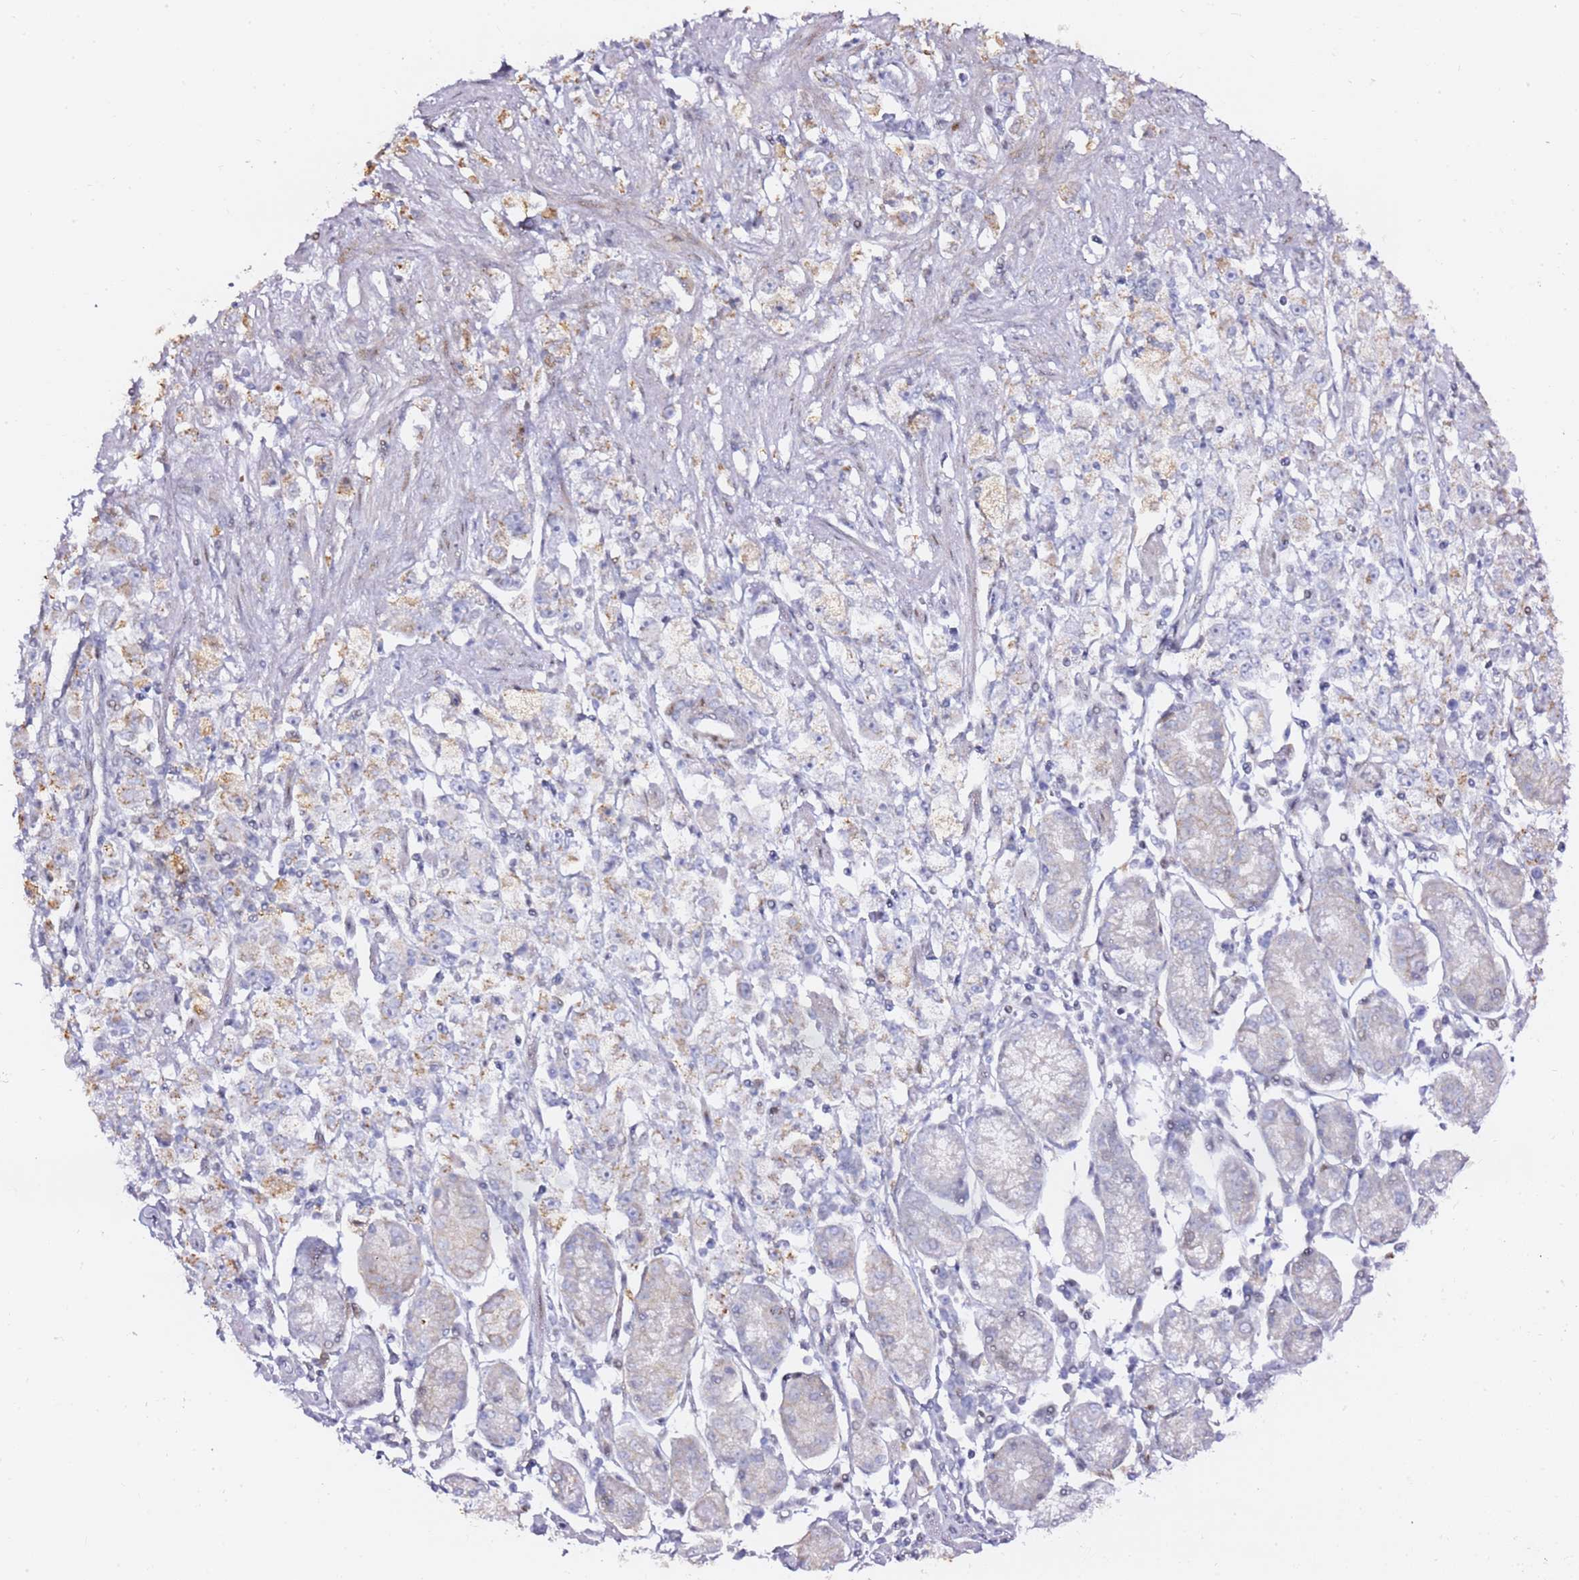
{"staining": {"intensity": "weak", "quantity": "<25%", "location": "cytoplasmic/membranous"}, "tissue": "stomach cancer", "cell_type": "Tumor cells", "image_type": "cancer", "snomed": [{"axis": "morphology", "description": "Adenocarcinoma, NOS"}, {"axis": "topography", "description": "Stomach"}], "caption": "Tumor cells show no significant protein positivity in stomach cancer.", "gene": "GBP2", "patient": {"sex": "female", "age": 59}}